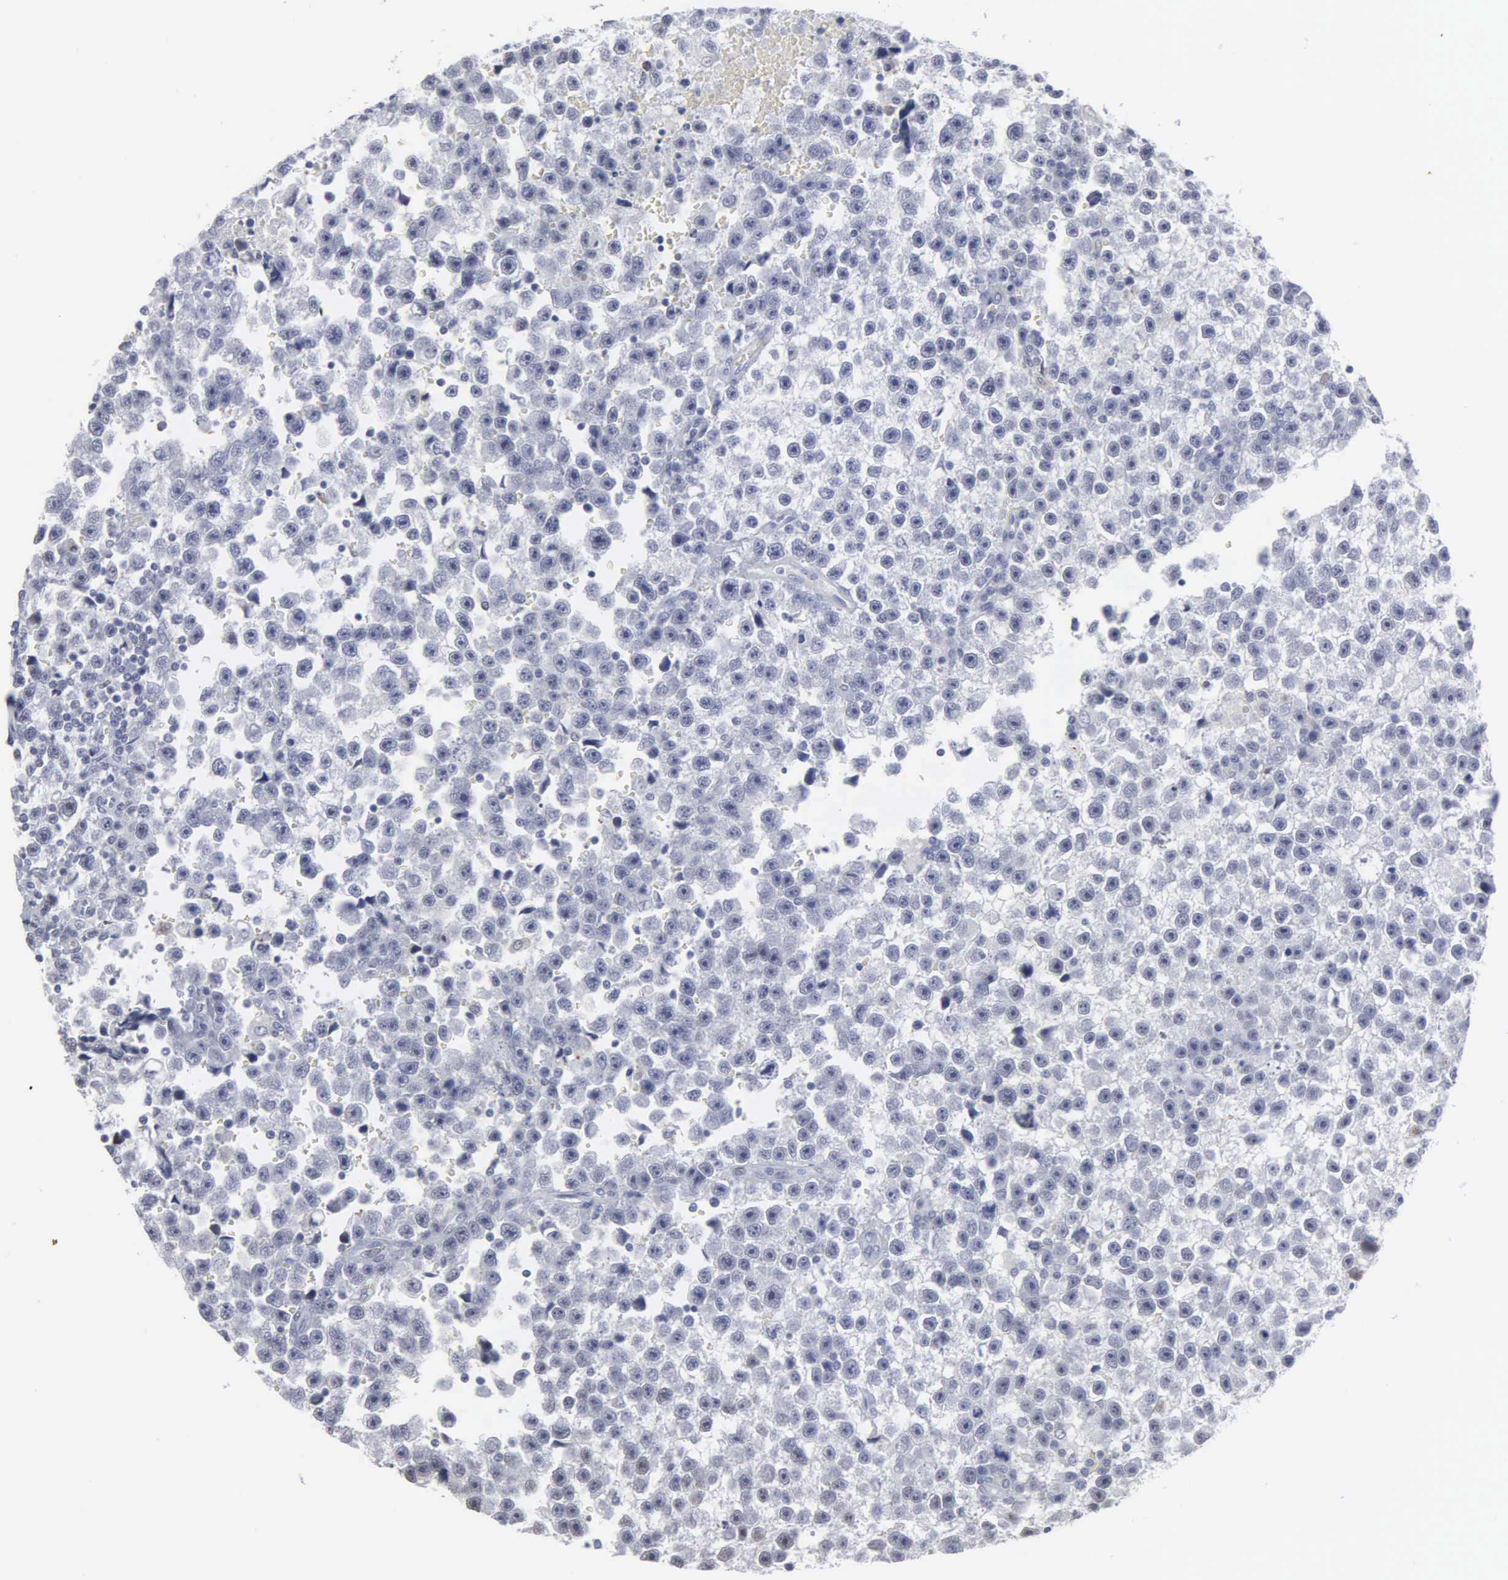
{"staining": {"intensity": "negative", "quantity": "none", "location": "none"}, "tissue": "testis cancer", "cell_type": "Tumor cells", "image_type": "cancer", "snomed": [{"axis": "morphology", "description": "Seminoma, NOS"}, {"axis": "topography", "description": "Testis"}], "caption": "Testis cancer (seminoma) was stained to show a protein in brown. There is no significant expression in tumor cells.", "gene": "SPIN3", "patient": {"sex": "male", "age": 33}}